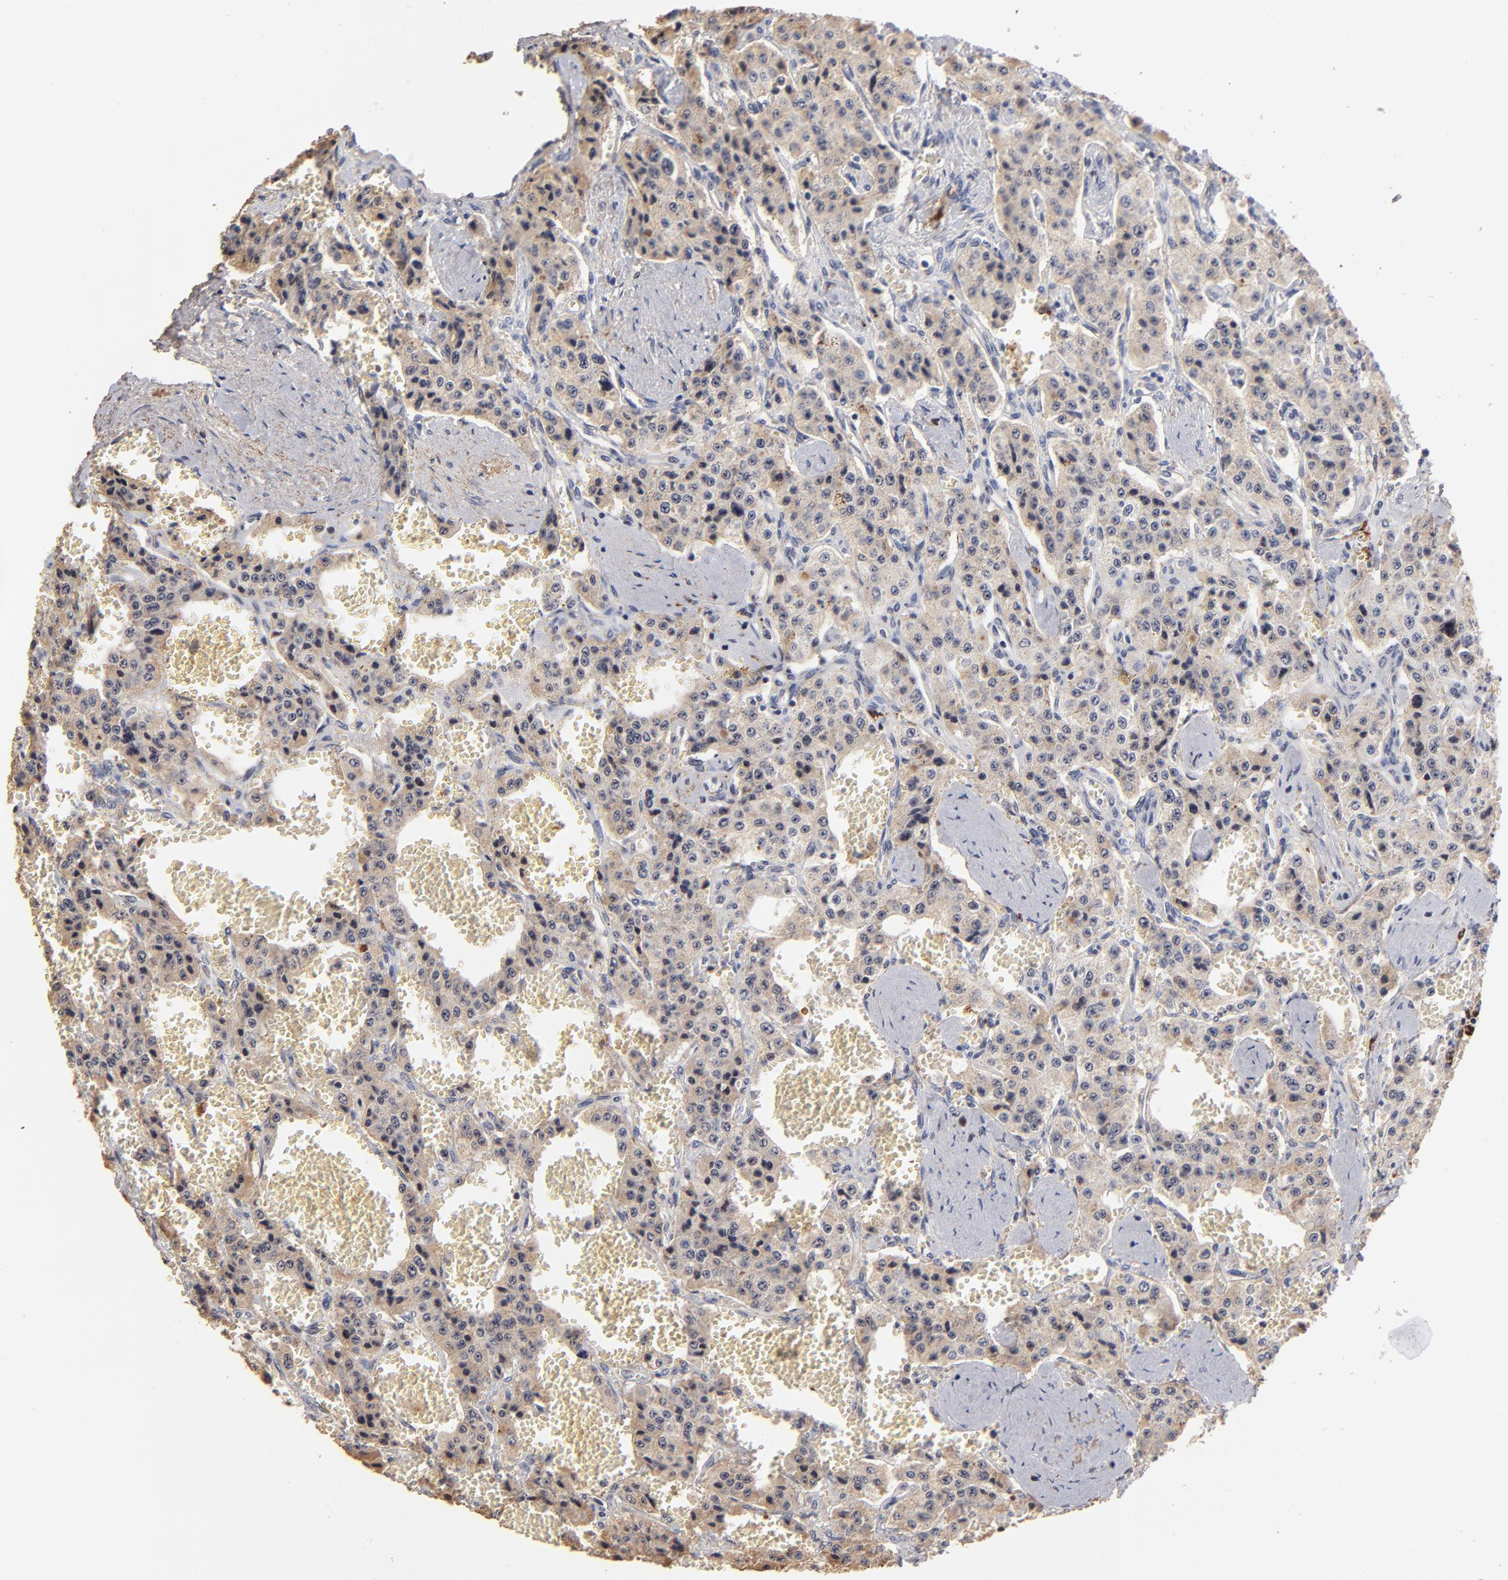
{"staining": {"intensity": "moderate", "quantity": ">75%", "location": "cytoplasmic/membranous"}, "tissue": "carcinoid", "cell_type": "Tumor cells", "image_type": "cancer", "snomed": [{"axis": "morphology", "description": "Carcinoid, malignant, NOS"}, {"axis": "topography", "description": "Small intestine"}], "caption": "Tumor cells display medium levels of moderate cytoplasmic/membranous expression in about >75% of cells in human malignant carcinoid.", "gene": "ZNF146", "patient": {"sex": "male", "age": 52}}